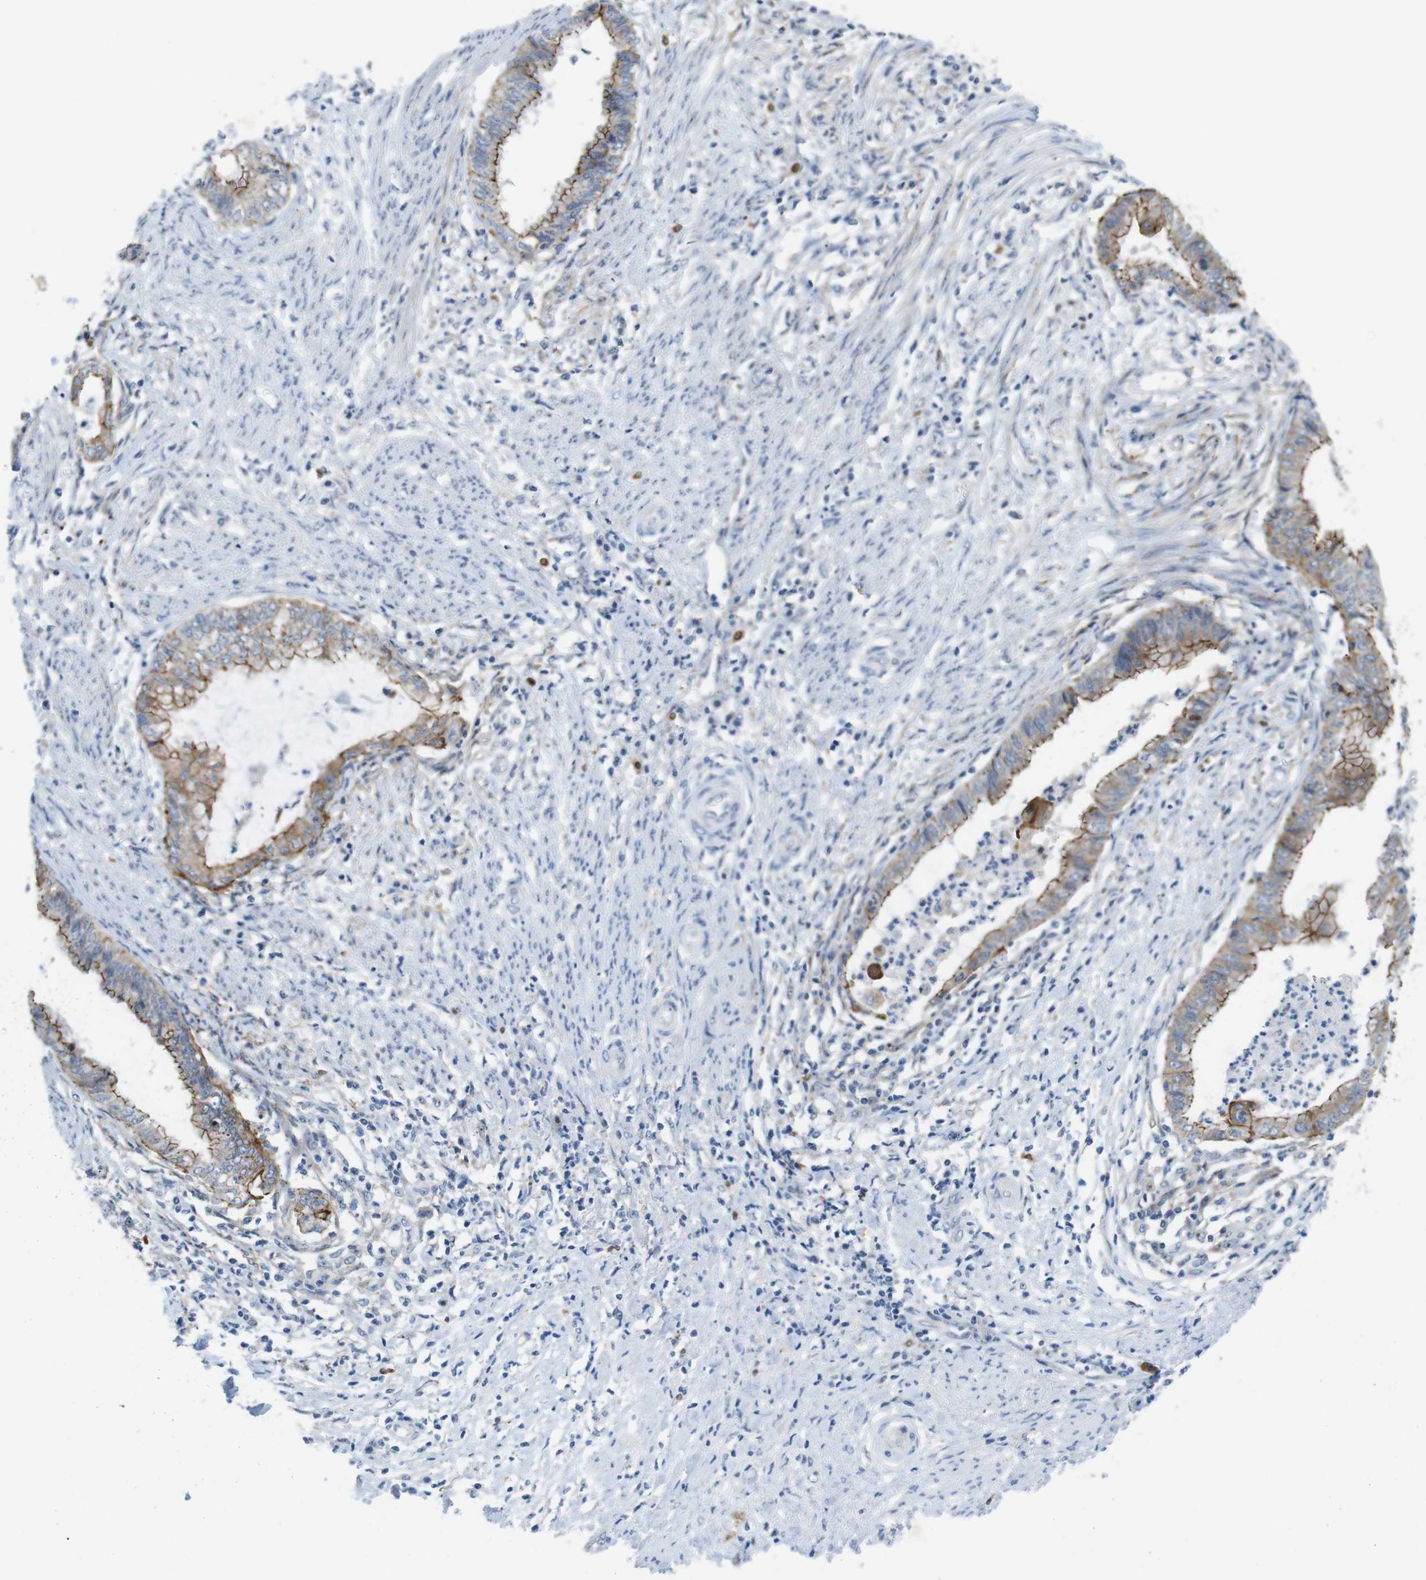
{"staining": {"intensity": "moderate", "quantity": "25%-75%", "location": "cytoplasmic/membranous"}, "tissue": "endometrial cancer", "cell_type": "Tumor cells", "image_type": "cancer", "snomed": [{"axis": "morphology", "description": "Necrosis, NOS"}, {"axis": "morphology", "description": "Adenocarcinoma, NOS"}, {"axis": "topography", "description": "Endometrium"}], "caption": "About 25%-75% of tumor cells in human endometrial cancer (adenocarcinoma) demonstrate moderate cytoplasmic/membranous protein positivity as visualized by brown immunohistochemical staining.", "gene": "TJP3", "patient": {"sex": "female", "age": 79}}